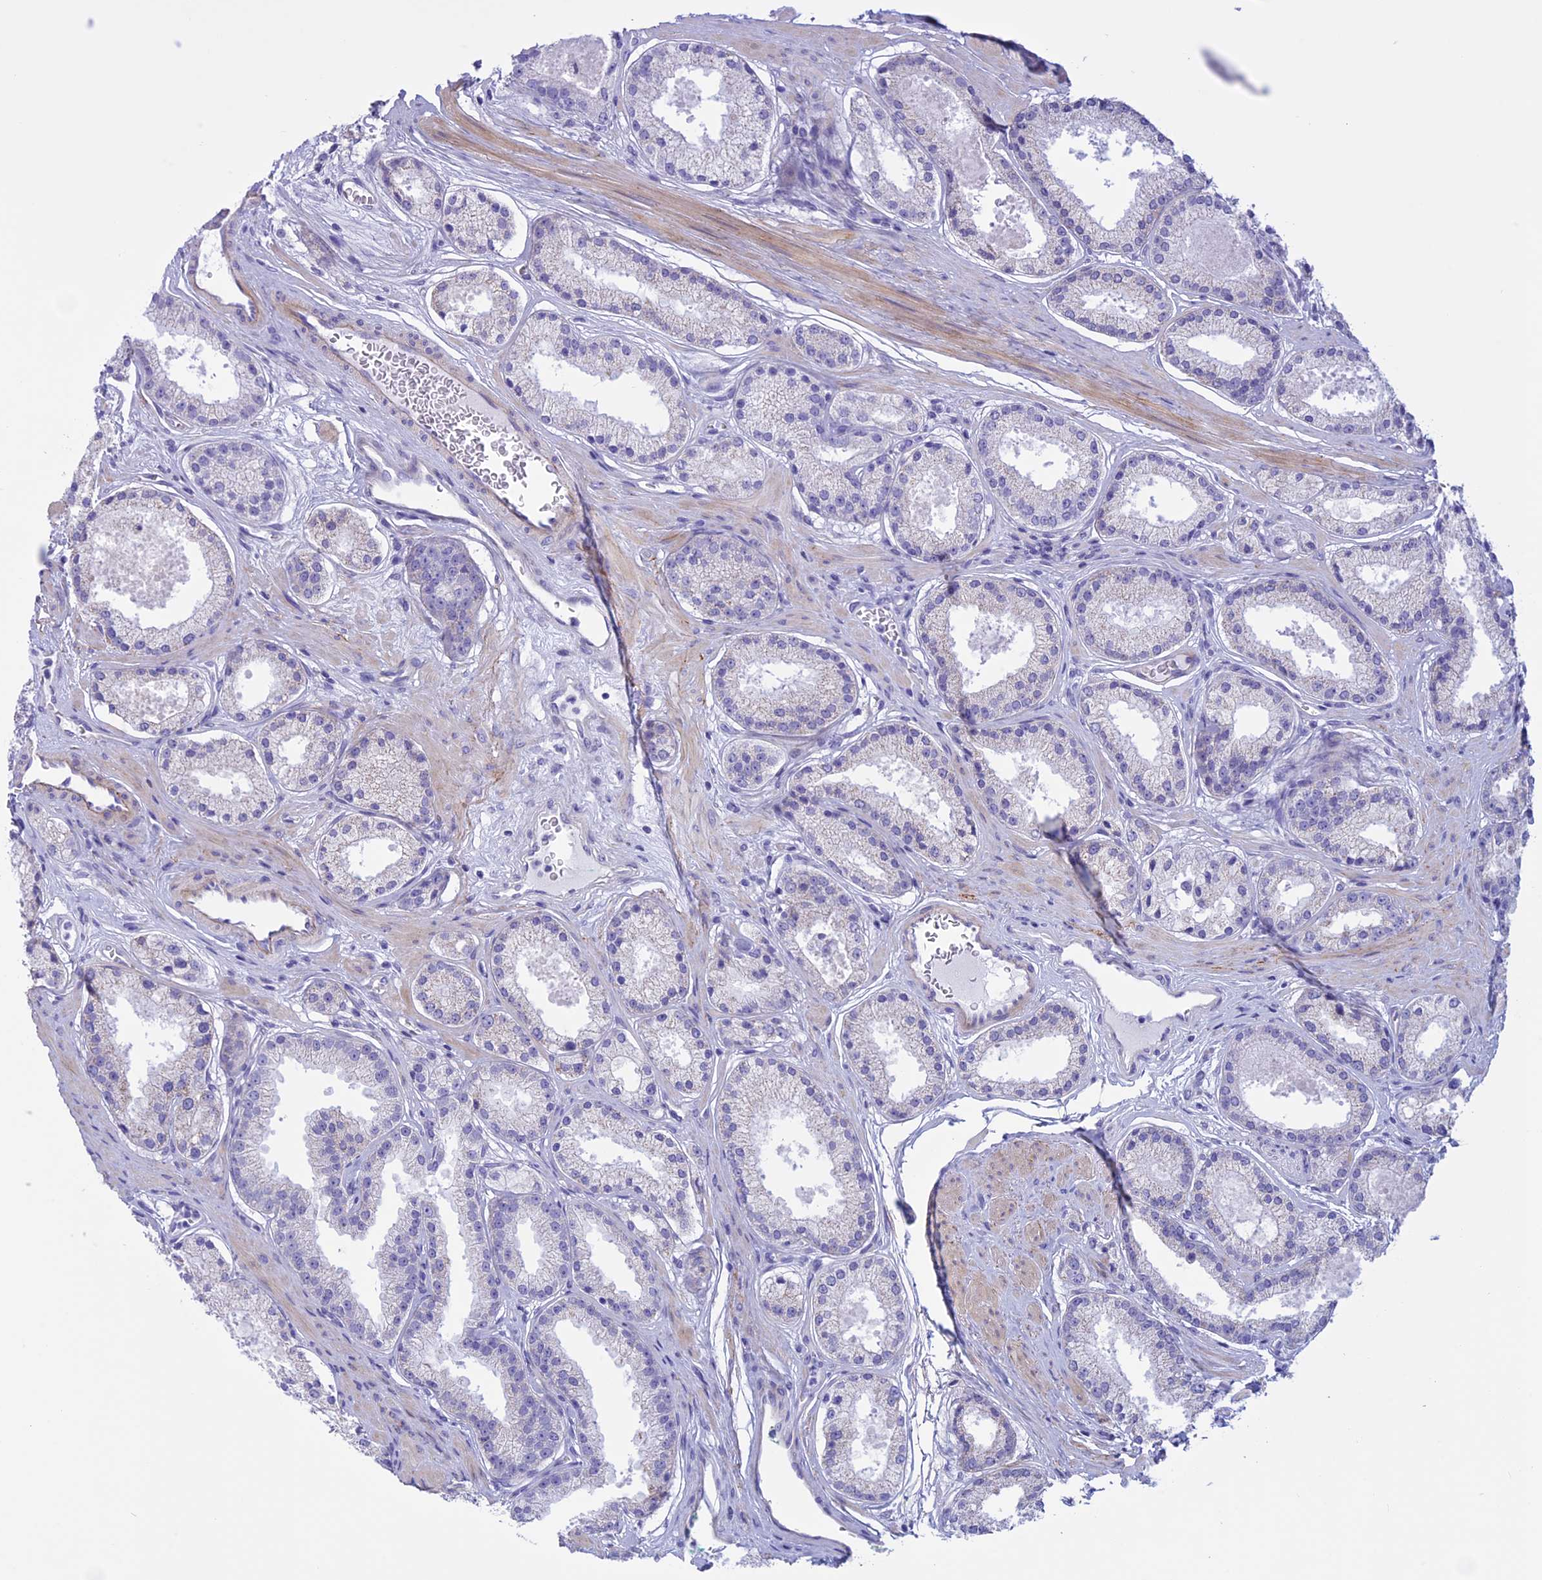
{"staining": {"intensity": "negative", "quantity": "none", "location": "none"}, "tissue": "prostate cancer", "cell_type": "Tumor cells", "image_type": "cancer", "snomed": [{"axis": "morphology", "description": "Adenocarcinoma, Low grade"}, {"axis": "topography", "description": "Prostate"}], "caption": "DAB immunohistochemical staining of prostate cancer demonstrates no significant positivity in tumor cells. The staining is performed using DAB (3,3'-diaminobenzidine) brown chromogen with nuclei counter-stained in using hematoxylin.", "gene": "SPHKAP", "patient": {"sex": "male", "age": 59}}